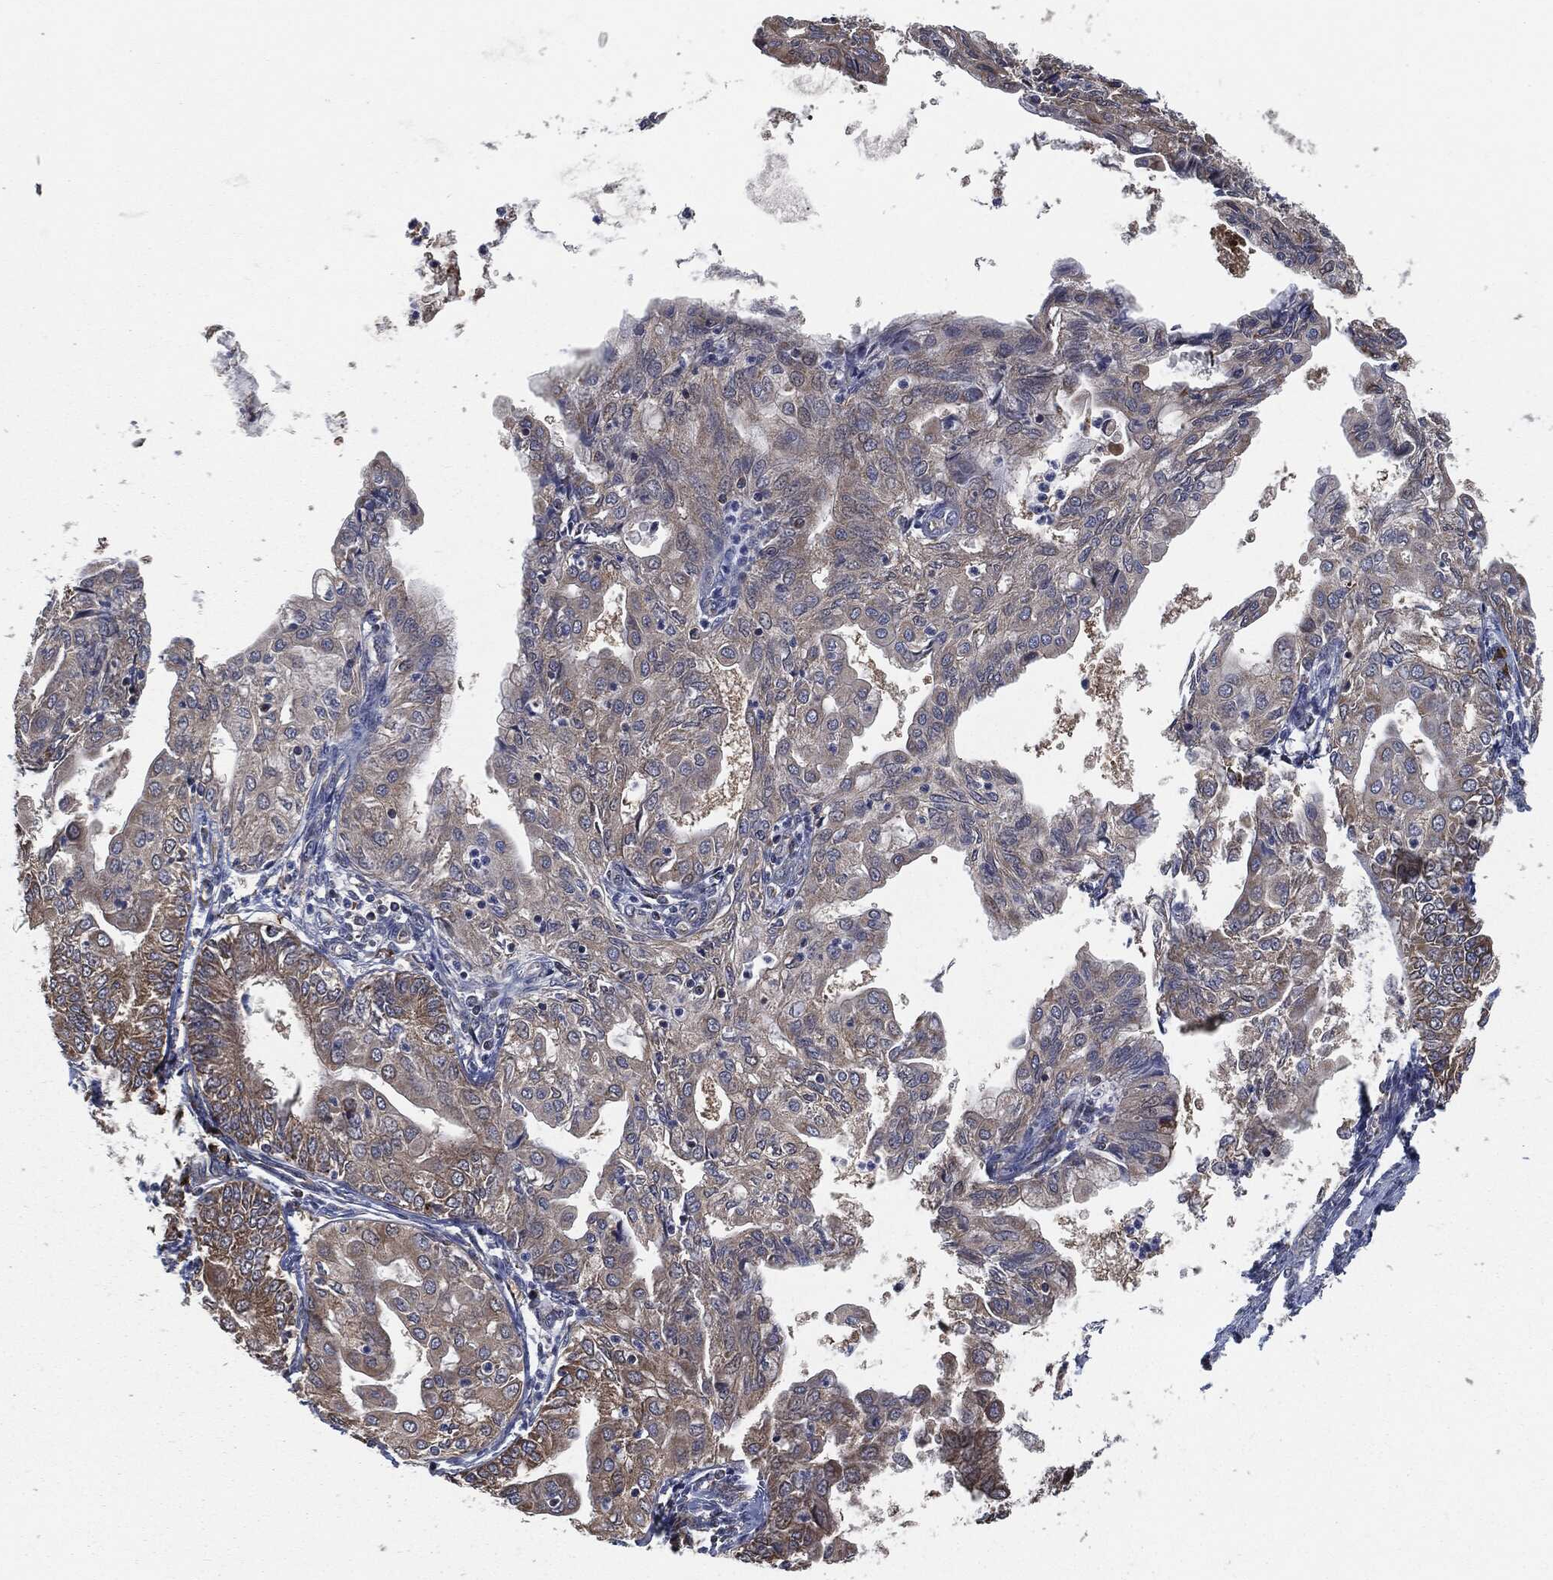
{"staining": {"intensity": "weak", "quantity": "<25%", "location": "cytoplasmic/membranous"}, "tissue": "endometrial cancer", "cell_type": "Tumor cells", "image_type": "cancer", "snomed": [{"axis": "morphology", "description": "Adenocarcinoma, NOS"}, {"axis": "topography", "description": "Endometrium"}], "caption": "Tumor cells show no significant protein staining in adenocarcinoma (endometrial).", "gene": "PRDX4", "patient": {"sex": "female", "age": 68}}